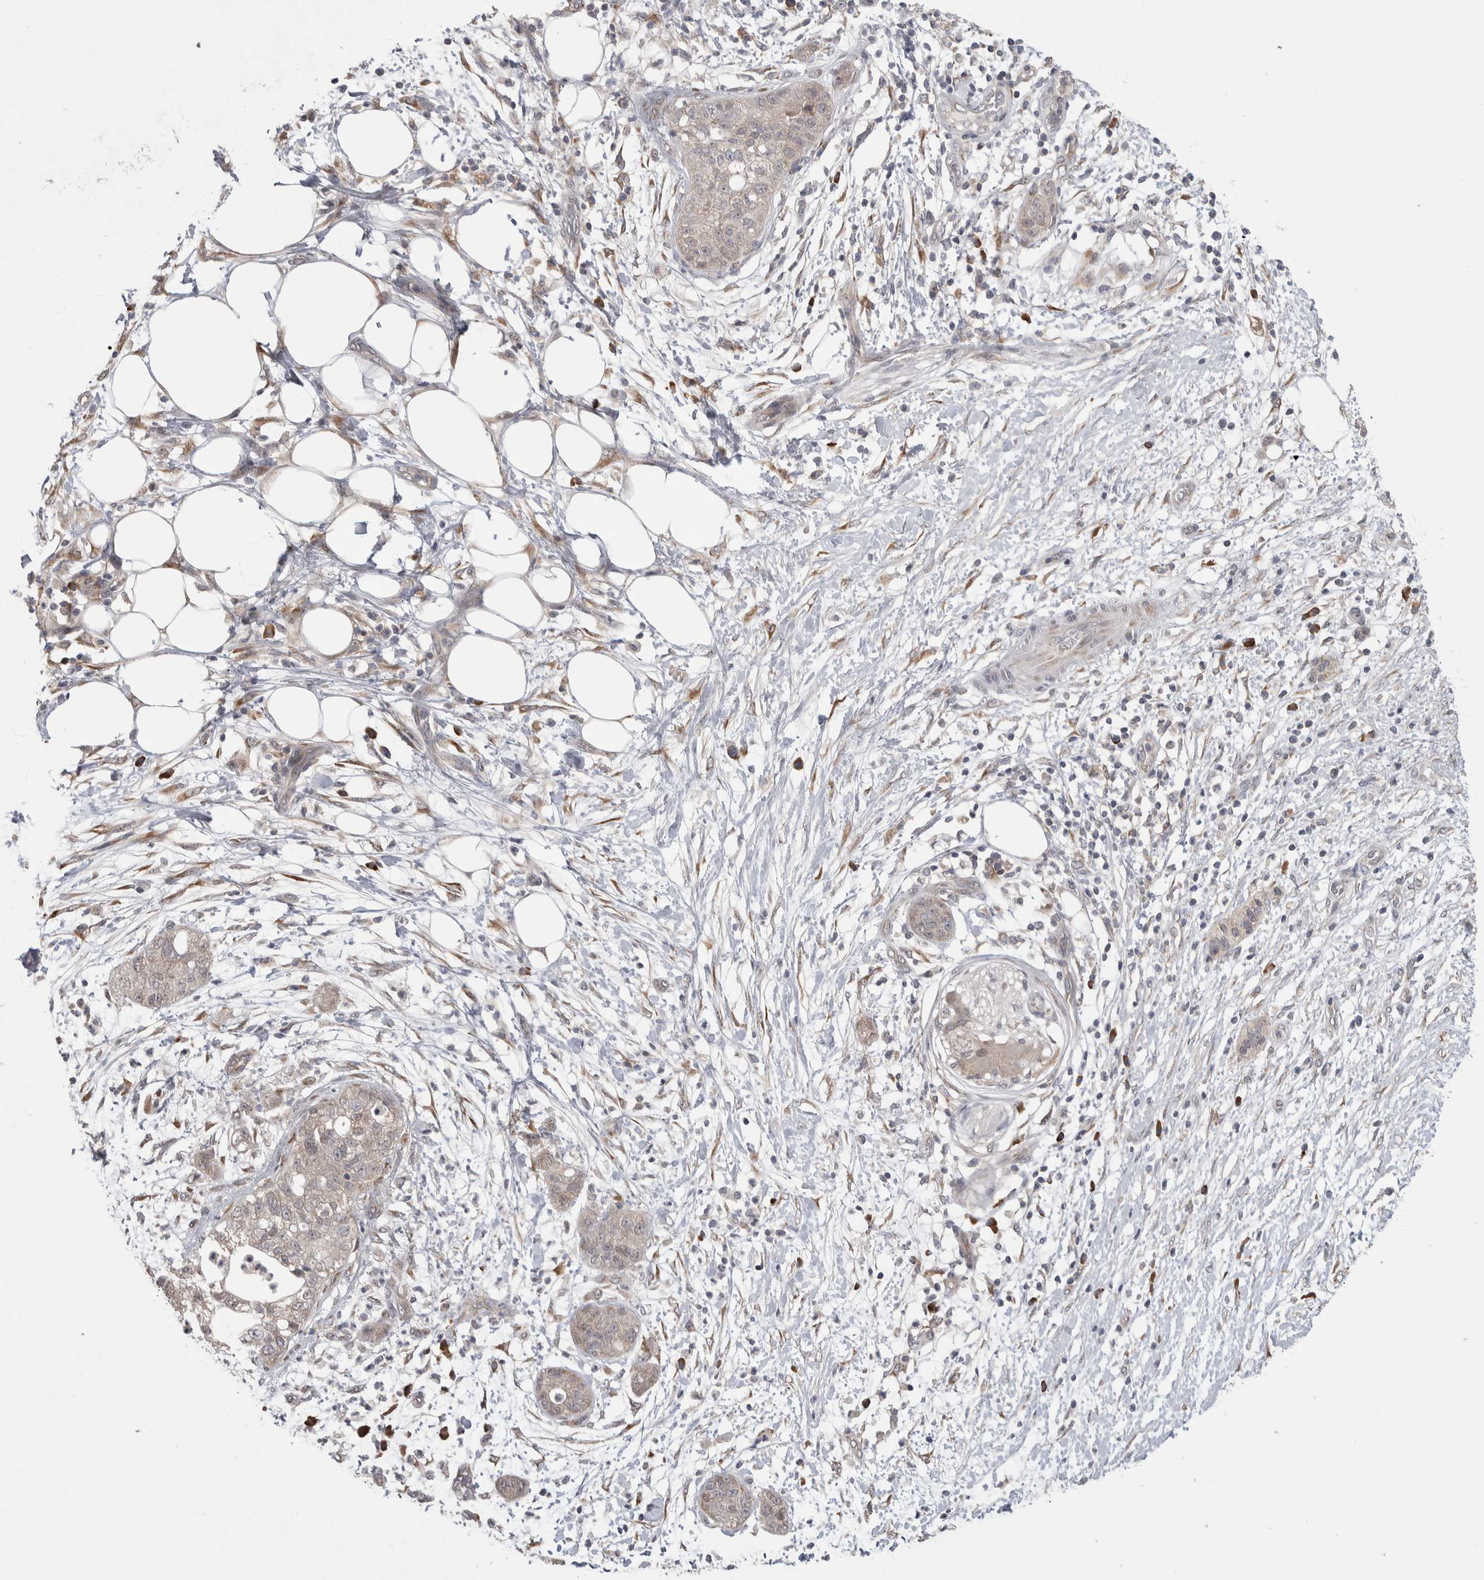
{"staining": {"intensity": "weak", "quantity": "<25%", "location": "cytoplasmic/membranous"}, "tissue": "pancreatic cancer", "cell_type": "Tumor cells", "image_type": "cancer", "snomed": [{"axis": "morphology", "description": "Adenocarcinoma, NOS"}, {"axis": "topography", "description": "Pancreas"}], "caption": "This photomicrograph is of pancreatic cancer (adenocarcinoma) stained with immunohistochemistry to label a protein in brown with the nuclei are counter-stained blue. There is no expression in tumor cells.", "gene": "CUL2", "patient": {"sex": "female", "age": 78}}